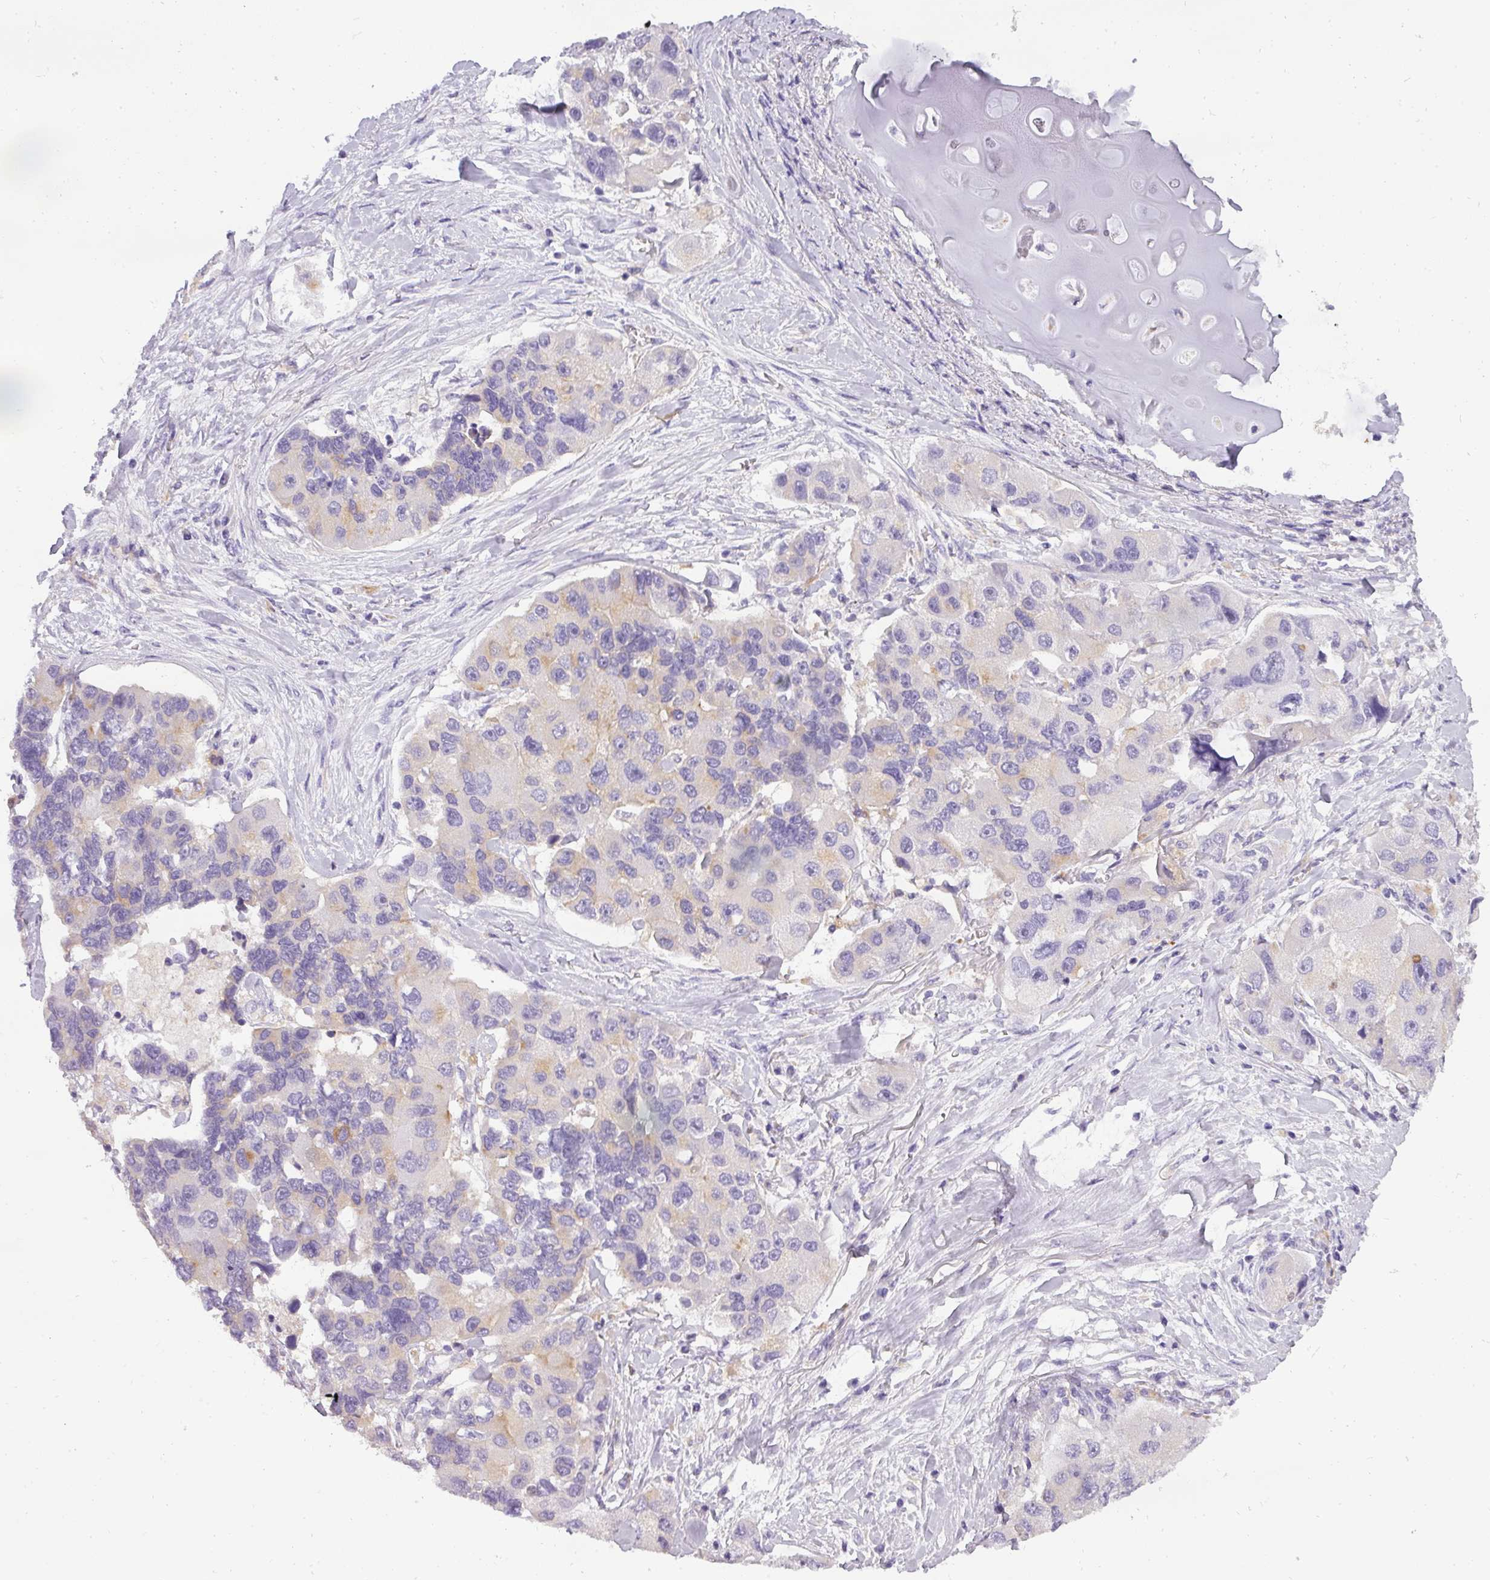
{"staining": {"intensity": "weak", "quantity": "<25%", "location": "cytoplasmic/membranous"}, "tissue": "lung cancer", "cell_type": "Tumor cells", "image_type": "cancer", "snomed": [{"axis": "morphology", "description": "Adenocarcinoma, NOS"}, {"axis": "topography", "description": "Lung"}], "caption": "IHC of lung cancer displays no positivity in tumor cells.", "gene": "ATP6V1D", "patient": {"sex": "female", "age": 54}}